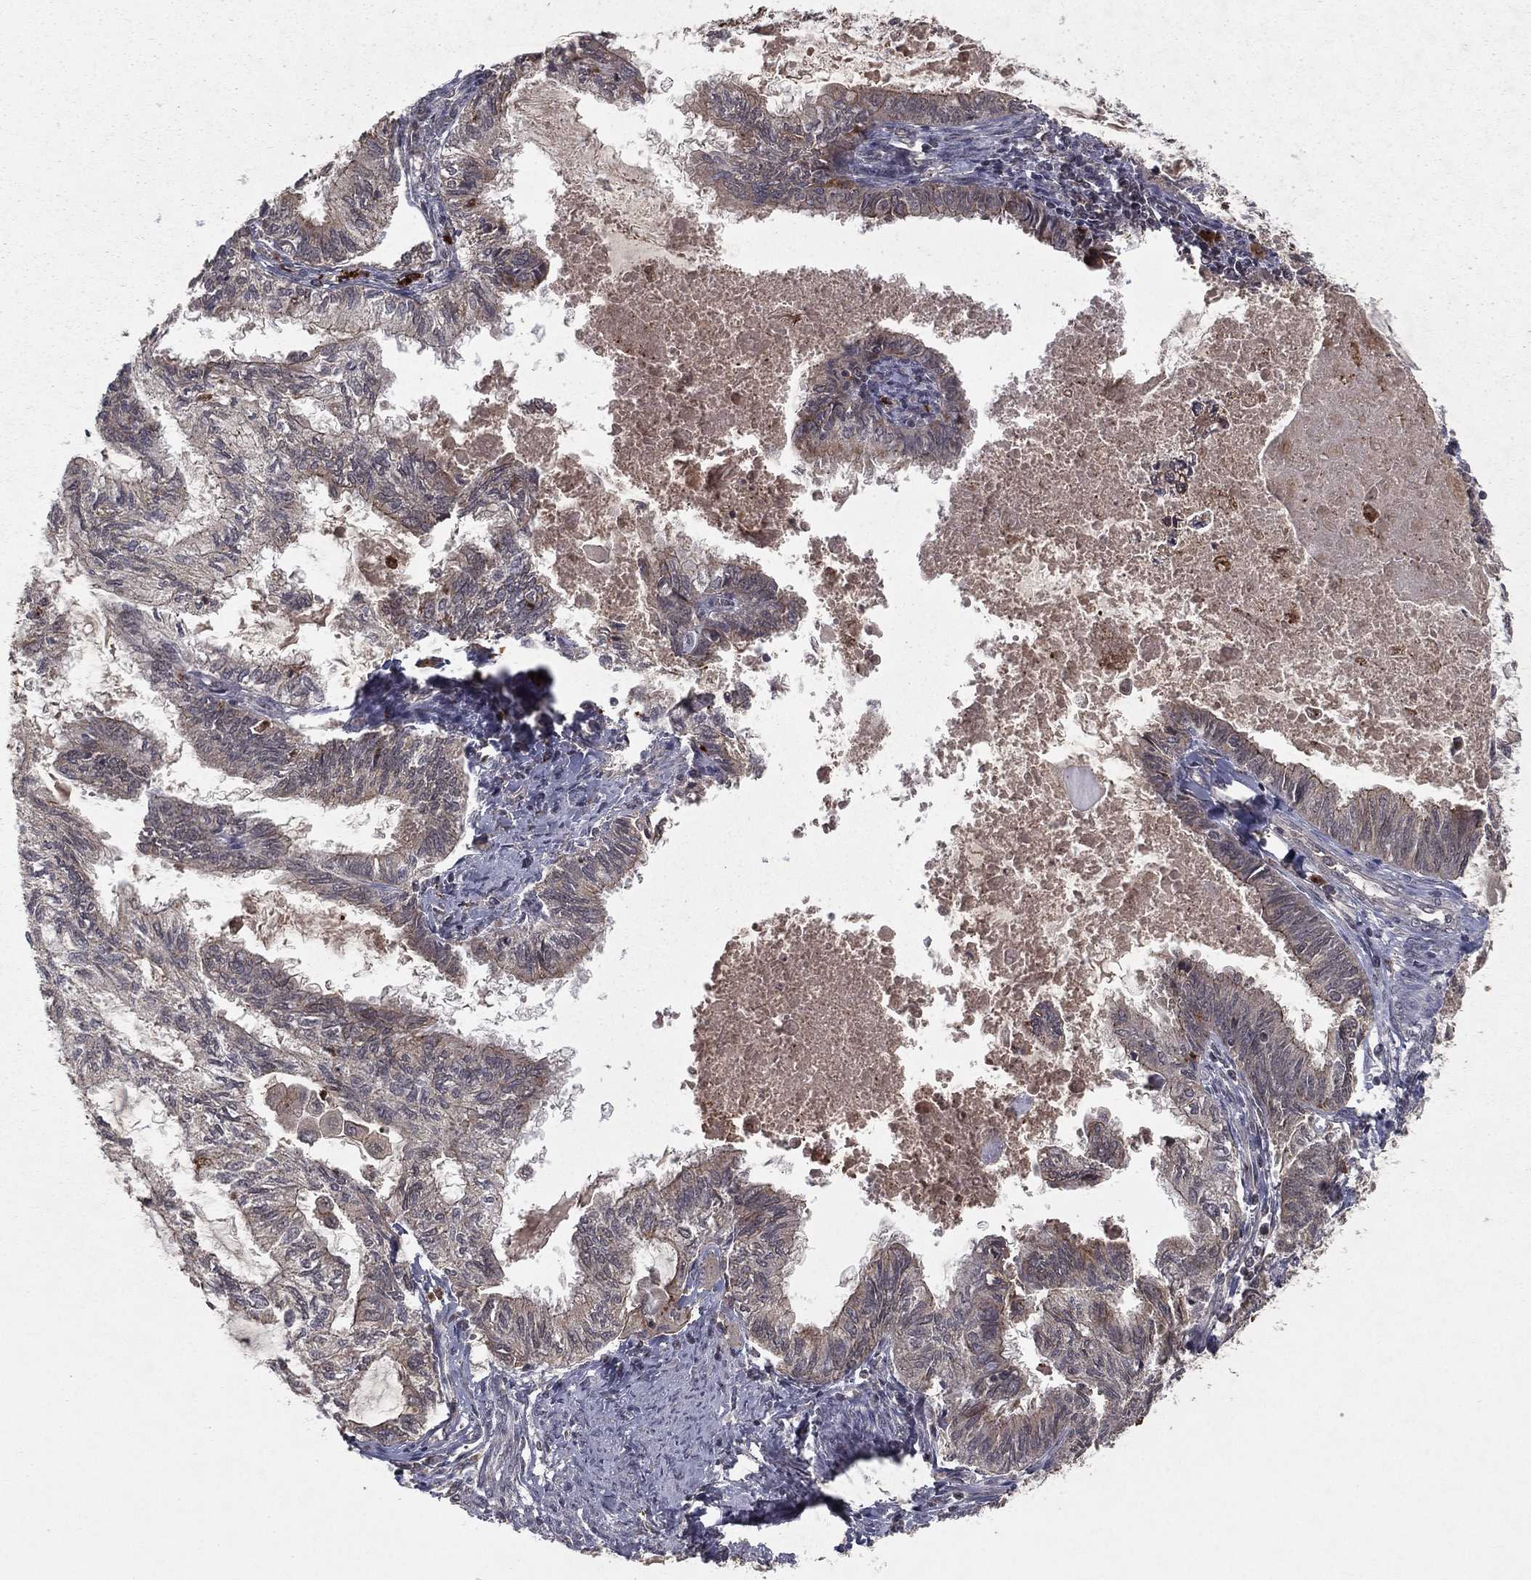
{"staining": {"intensity": "weak", "quantity": "25%-75%", "location": "cytoplasmic/membranous"}, "tissue": "endometrial cancer", "cell_type": "Tumor cells", "image_type": "cancer", "snomed": [{"axis": "morphology", "description": "Adenocarcinoma, NOS"}, {"axis": "topography", "description": "Endometrium"}], "caption": "High-power microscopy captured an immunohistochemistry (IHC) micrograph of endometrial cancer (adenocarcinoma), revealing weak cytoplasmic/membranous staining in approximately 25%-75% of tumor cells. (DAB = brown stain, brightfield microscopy at high magnification).", "gene": "ZDHHC15", "patient": {"sex": "female", "age": 86}}